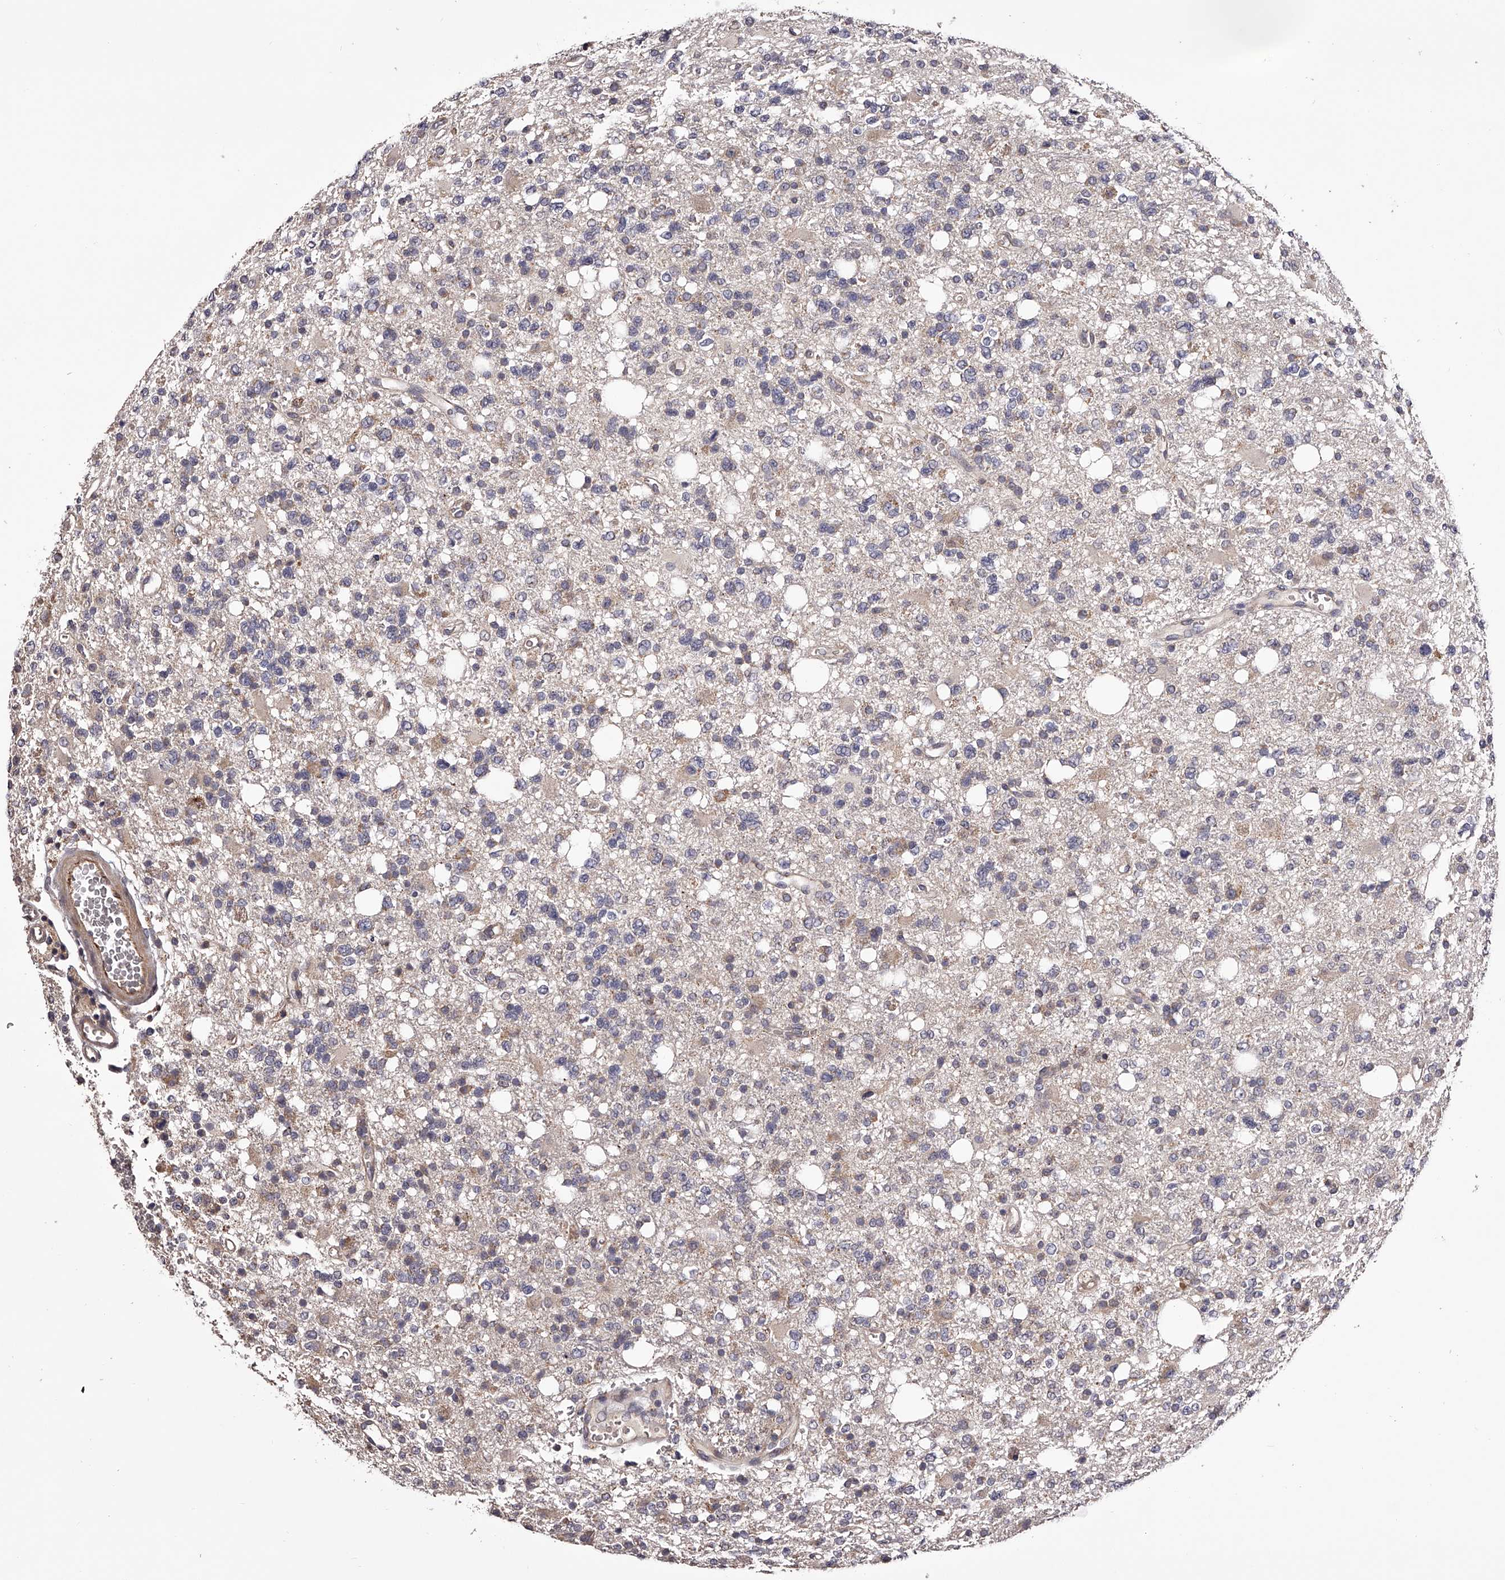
{"staining": {"intensity": "weak", "quantity": "<25%", "location": "cytoplasmic/membranous"}, "tissue": "glioma", "cell_type": "Tumor cells", "image_type": "cancer", "snomed": [{"axis": "morphology", "description": "Glioma, malignant, High grade"}, {"axis": "topography", "description": "Brain"}], "caption": "Immunohistochemistry (IHC) of malignant glioma (high-grade) demonstrates no positivity in tumor cells.", "gene": "ODF2L", "patient": {"sex": "female", "age": 62}}